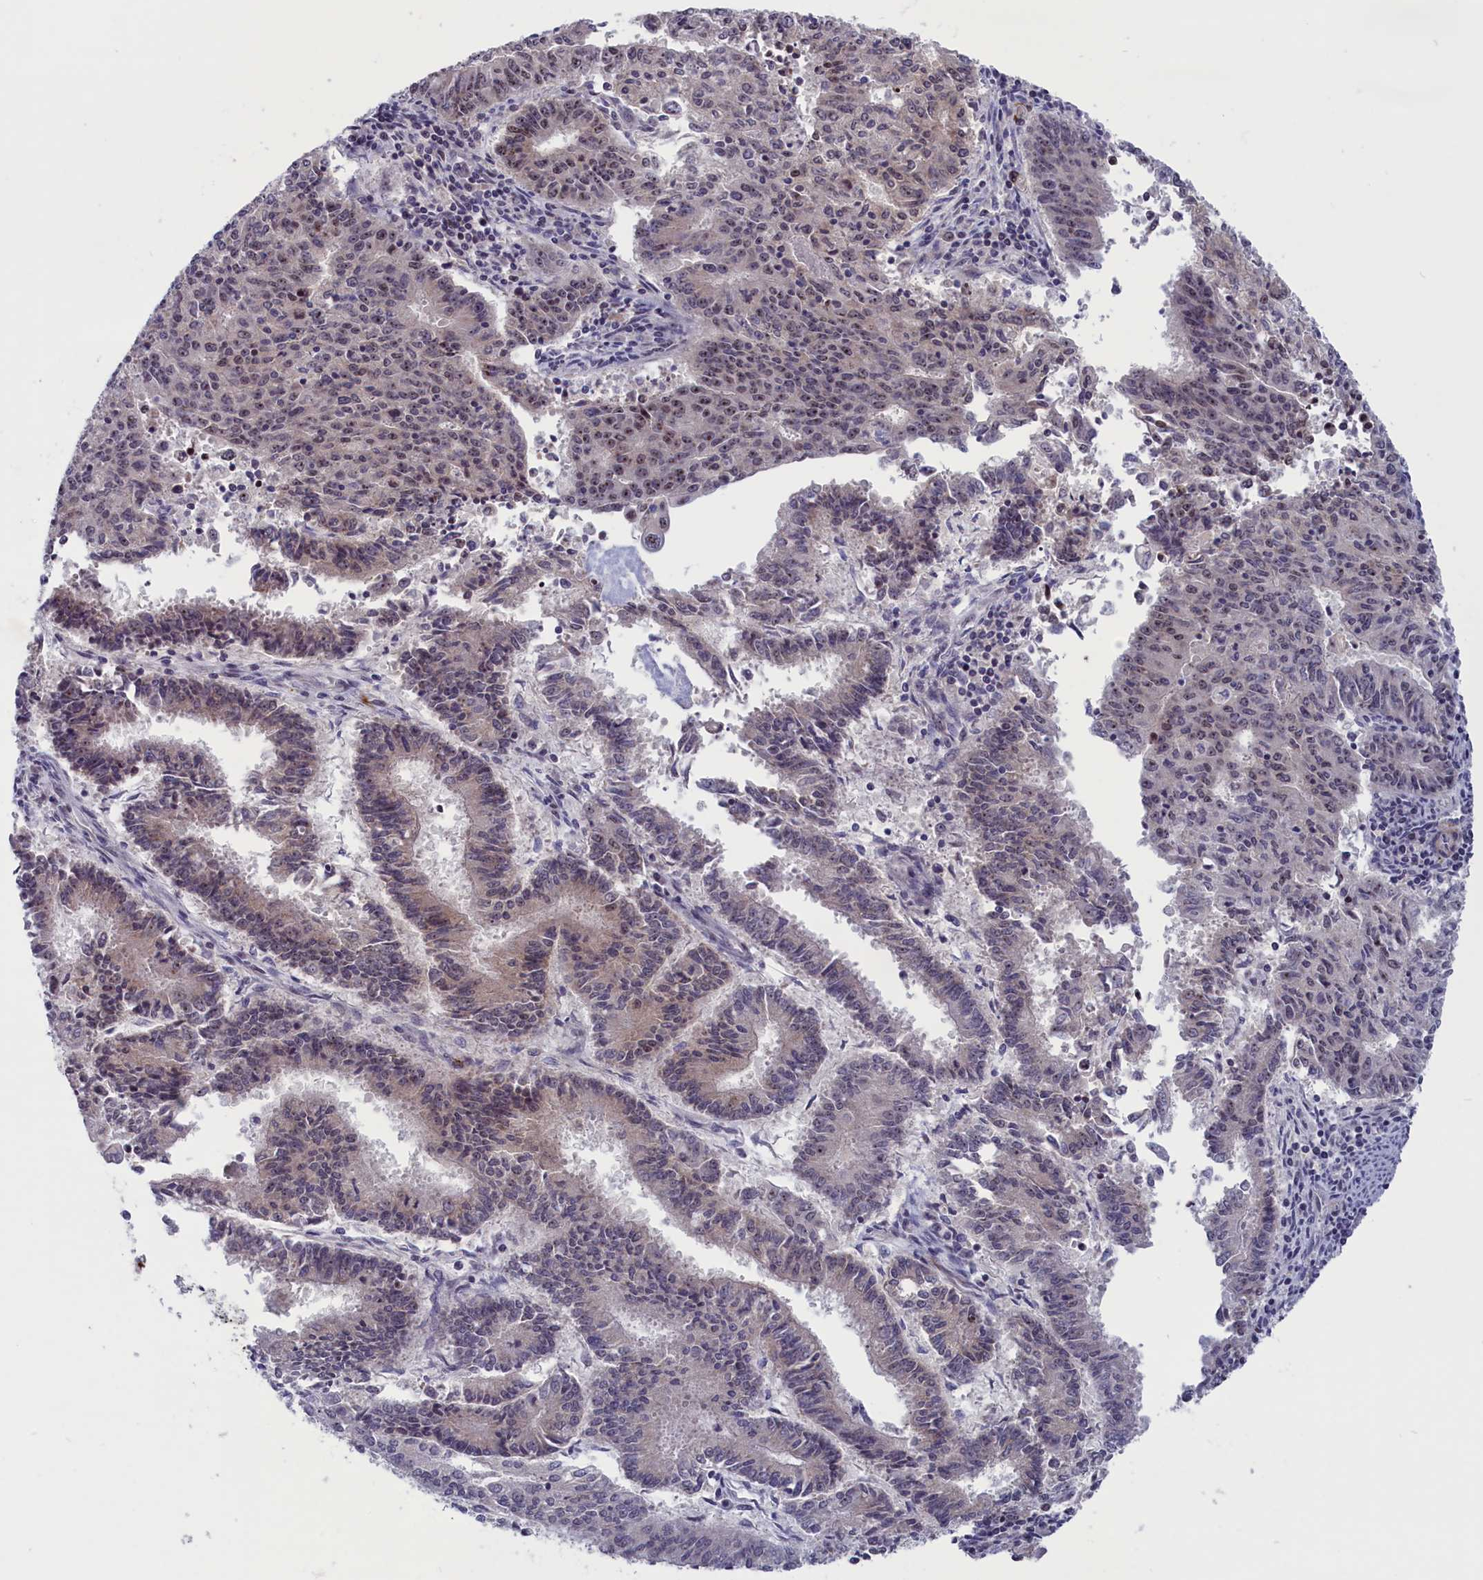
{"staining": {"intensity": "weak", "quantity": "25%-75%", "location": "nuclear"}, "tissue": "endometrial cancer", "cell_type": "Tumor cells", "image_type": "cancer", "snomed": [{"axis": "morphology", "description": "Adenocarcinoma, NOS"}, {"axis": "topography", "description": "Endometrium"}], "caption": "There is low levels of weak nuclear expression in tumor cells of endometrial cancer (adenocarcinoma), as demonstrated by immunohistochemical staining (brown color).", "gene": "PPAN", "patient": {"sex": "female", "age": 59}}